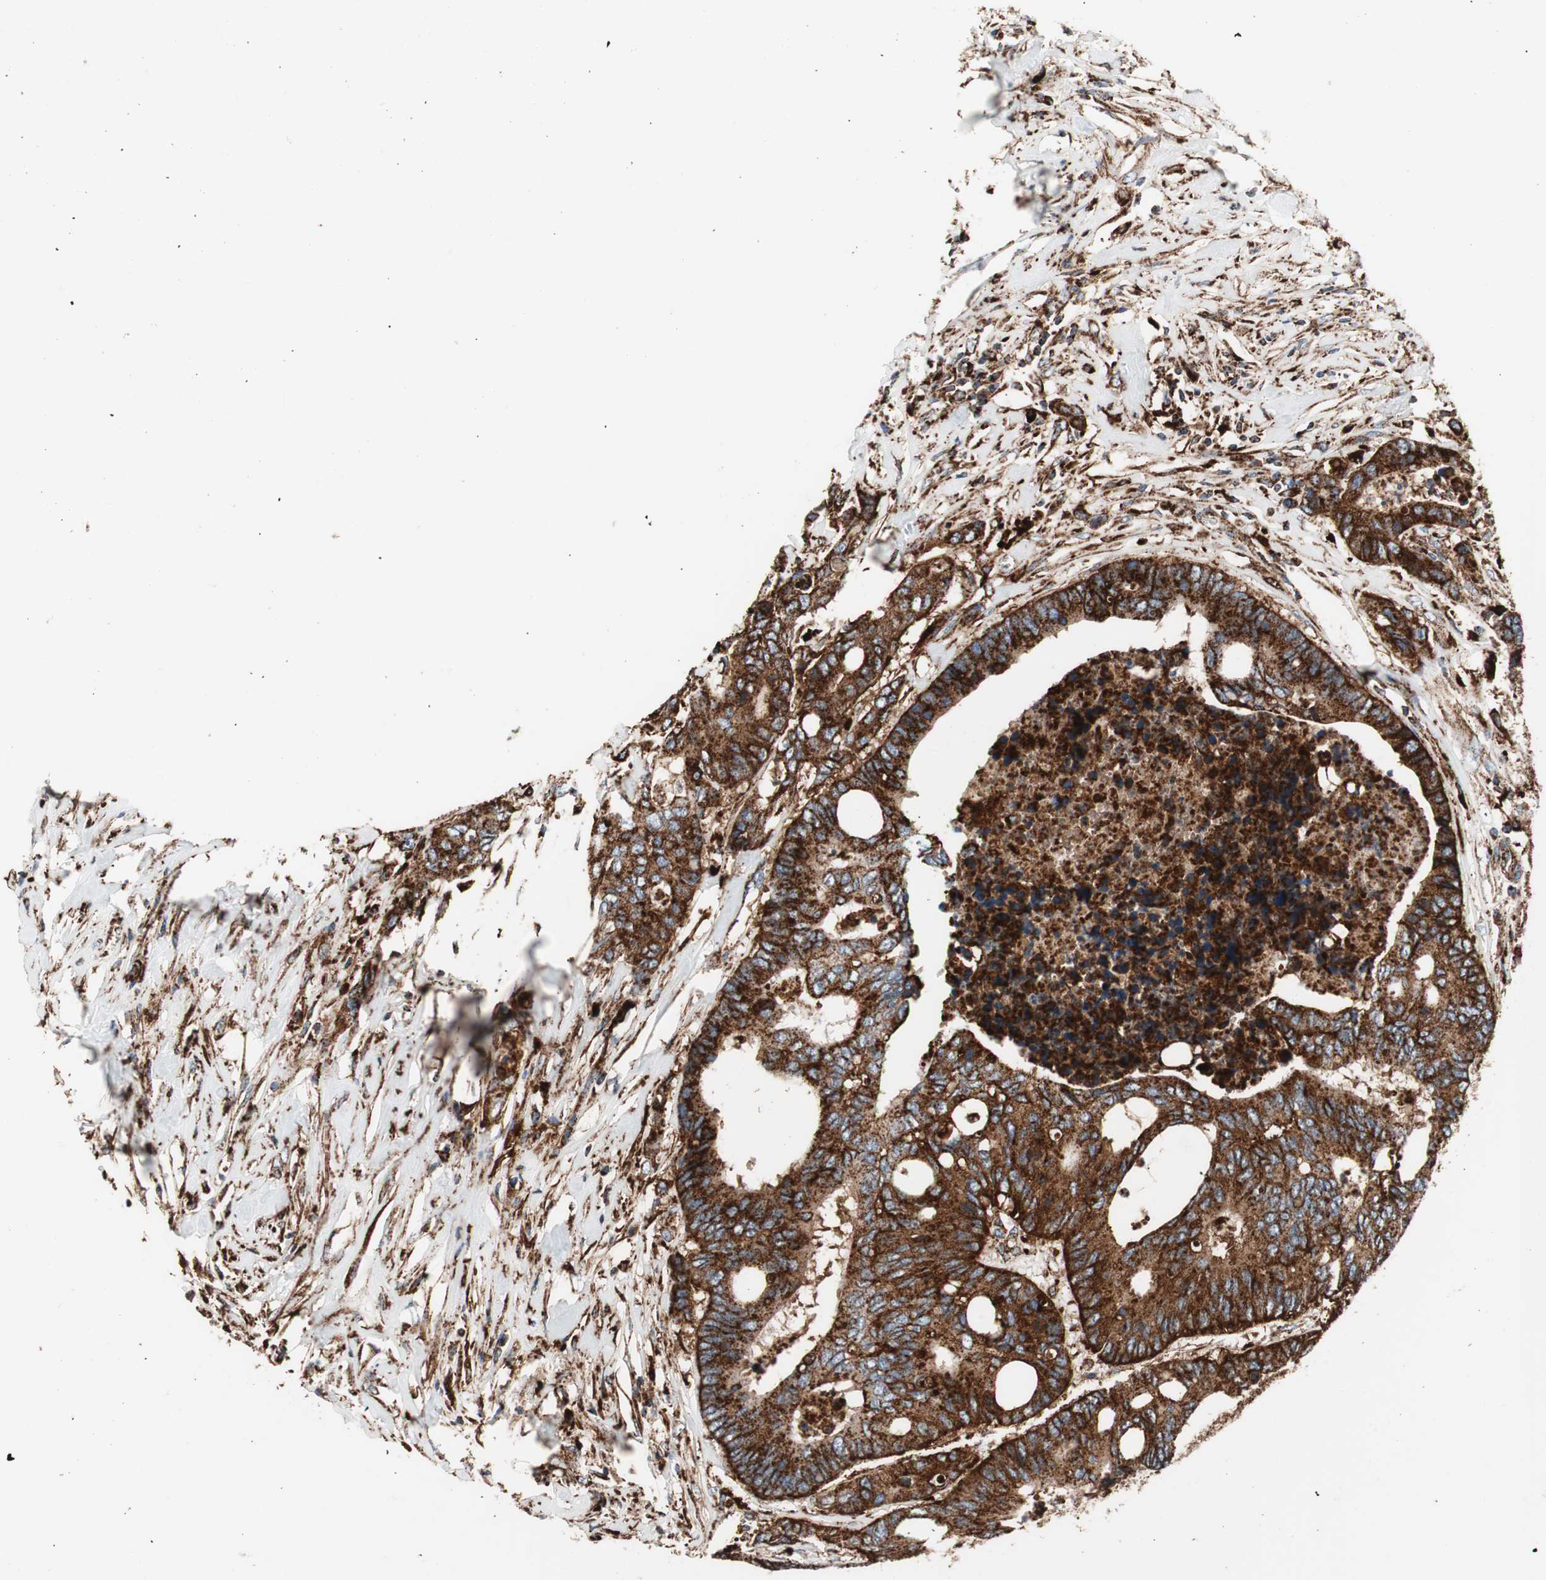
{"staining": {"intensity": "strong", "quantity": ">75%", "location": "cytoplasmic/membranous"}, "tissue": "colorectal cancer", "cell_type": "Tumor cells", "image_type": "cancer", "snomed": [{"axis": "morphology", "description": "Adenocarcinoma, NOS"}, {"axis": "topography", "description": "Rectum"}], "caption": "Protein staining displays strong cytoplasmic/membranous staining in approximately >75% of tumor cells in colorectal cancer.", "gene": "LAMP1", "patient": {"sex": "male", "age": 55}}